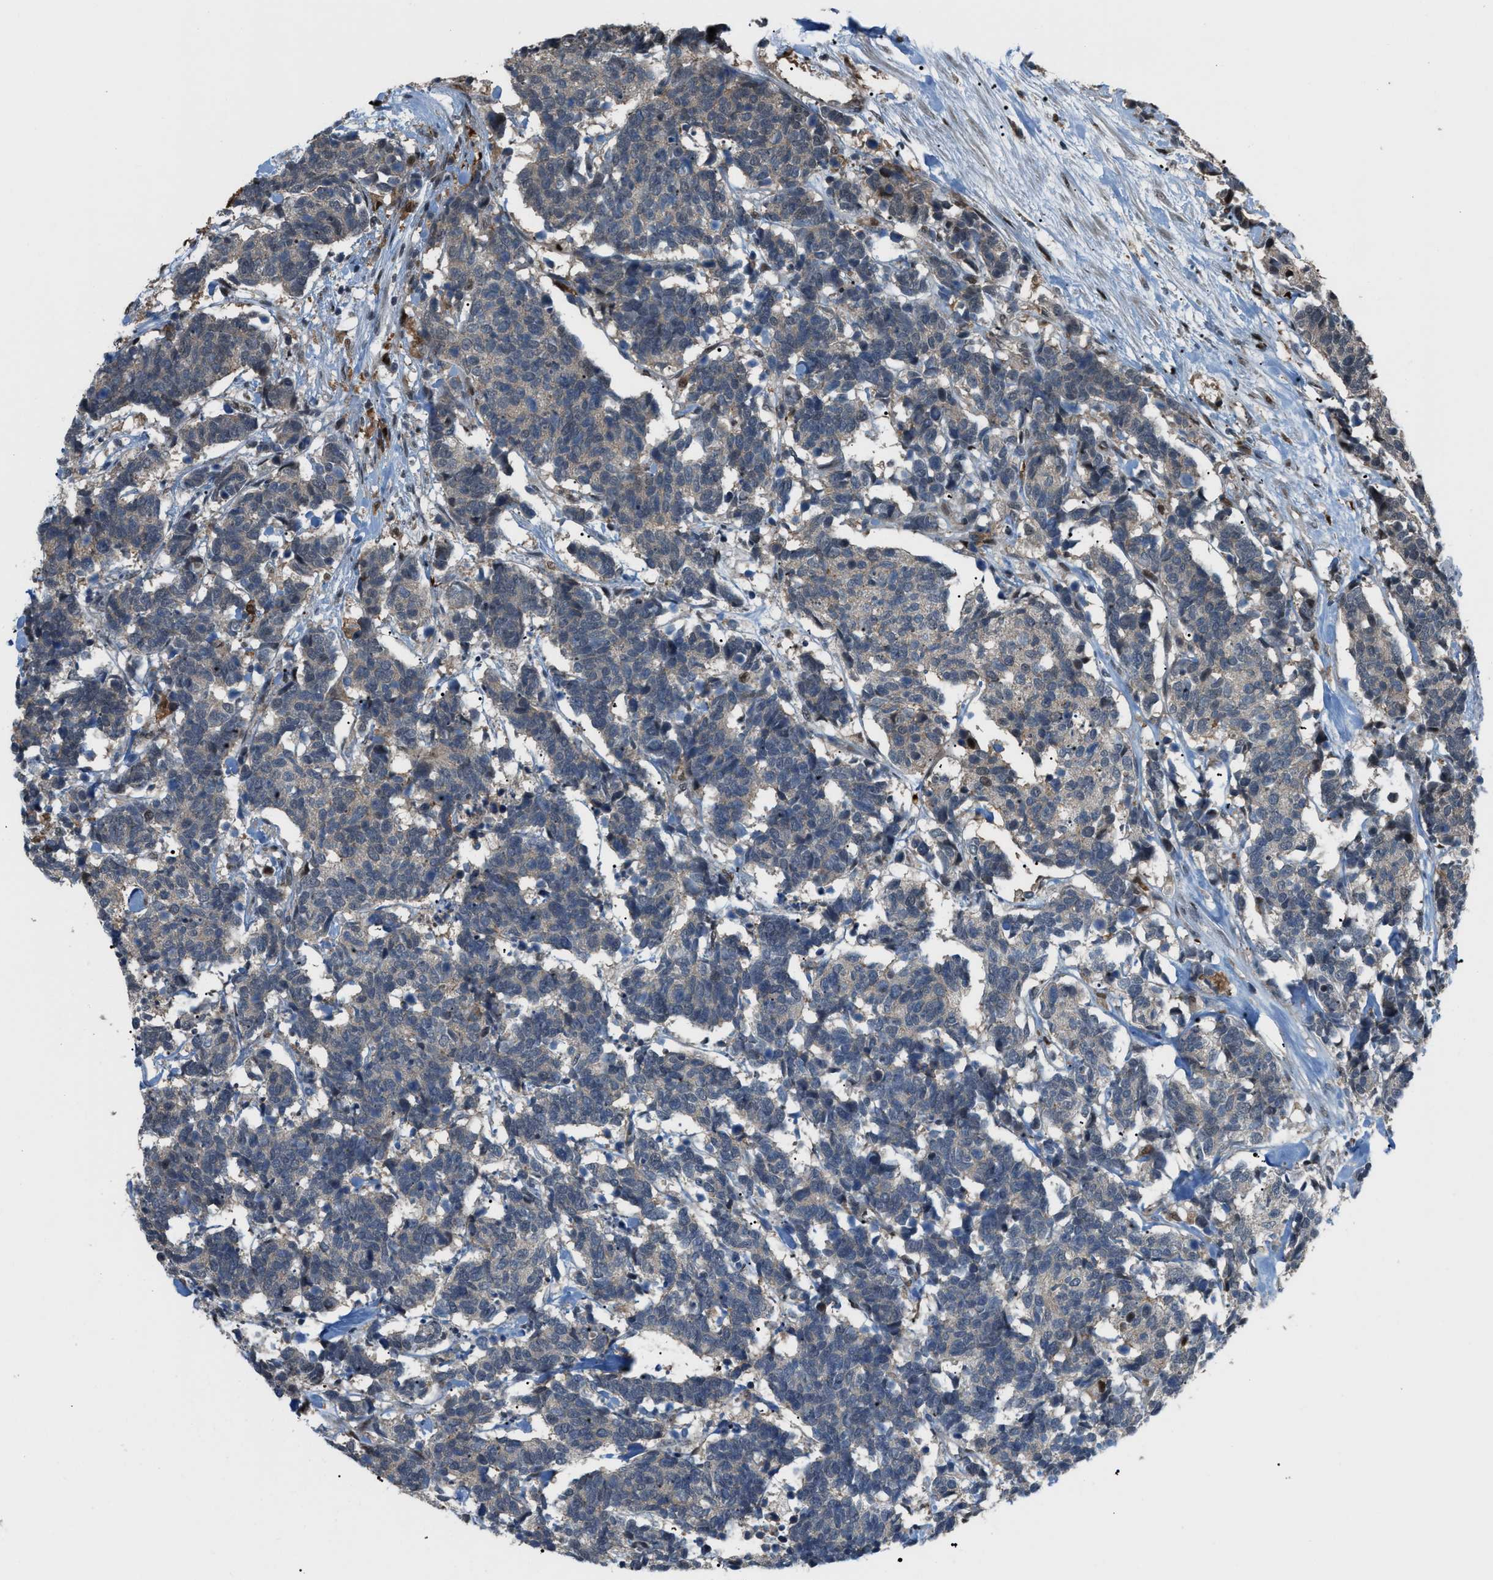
{"staining": {"intensity": "weak", "quantity": "<25%", "location": "cytoplasmic/membranous"}, "tissue": "carcinoid", "cell_type": "Tumor cells", "image_type": "cancer", "snomed": [{"axis": "morphology", "description": "Carcinoma, NOS"}, {"axis": "morphology", "description": "Carcinoid, malignant, NOS"}, {"axis": "topography", "description": "Urinary bladder"}], "caption": "Protein analysis of carcinoma exhibits no significant expression in tumor cells.", "gene": "RFFL", "patient": {"sex": "male", "age": 57}}